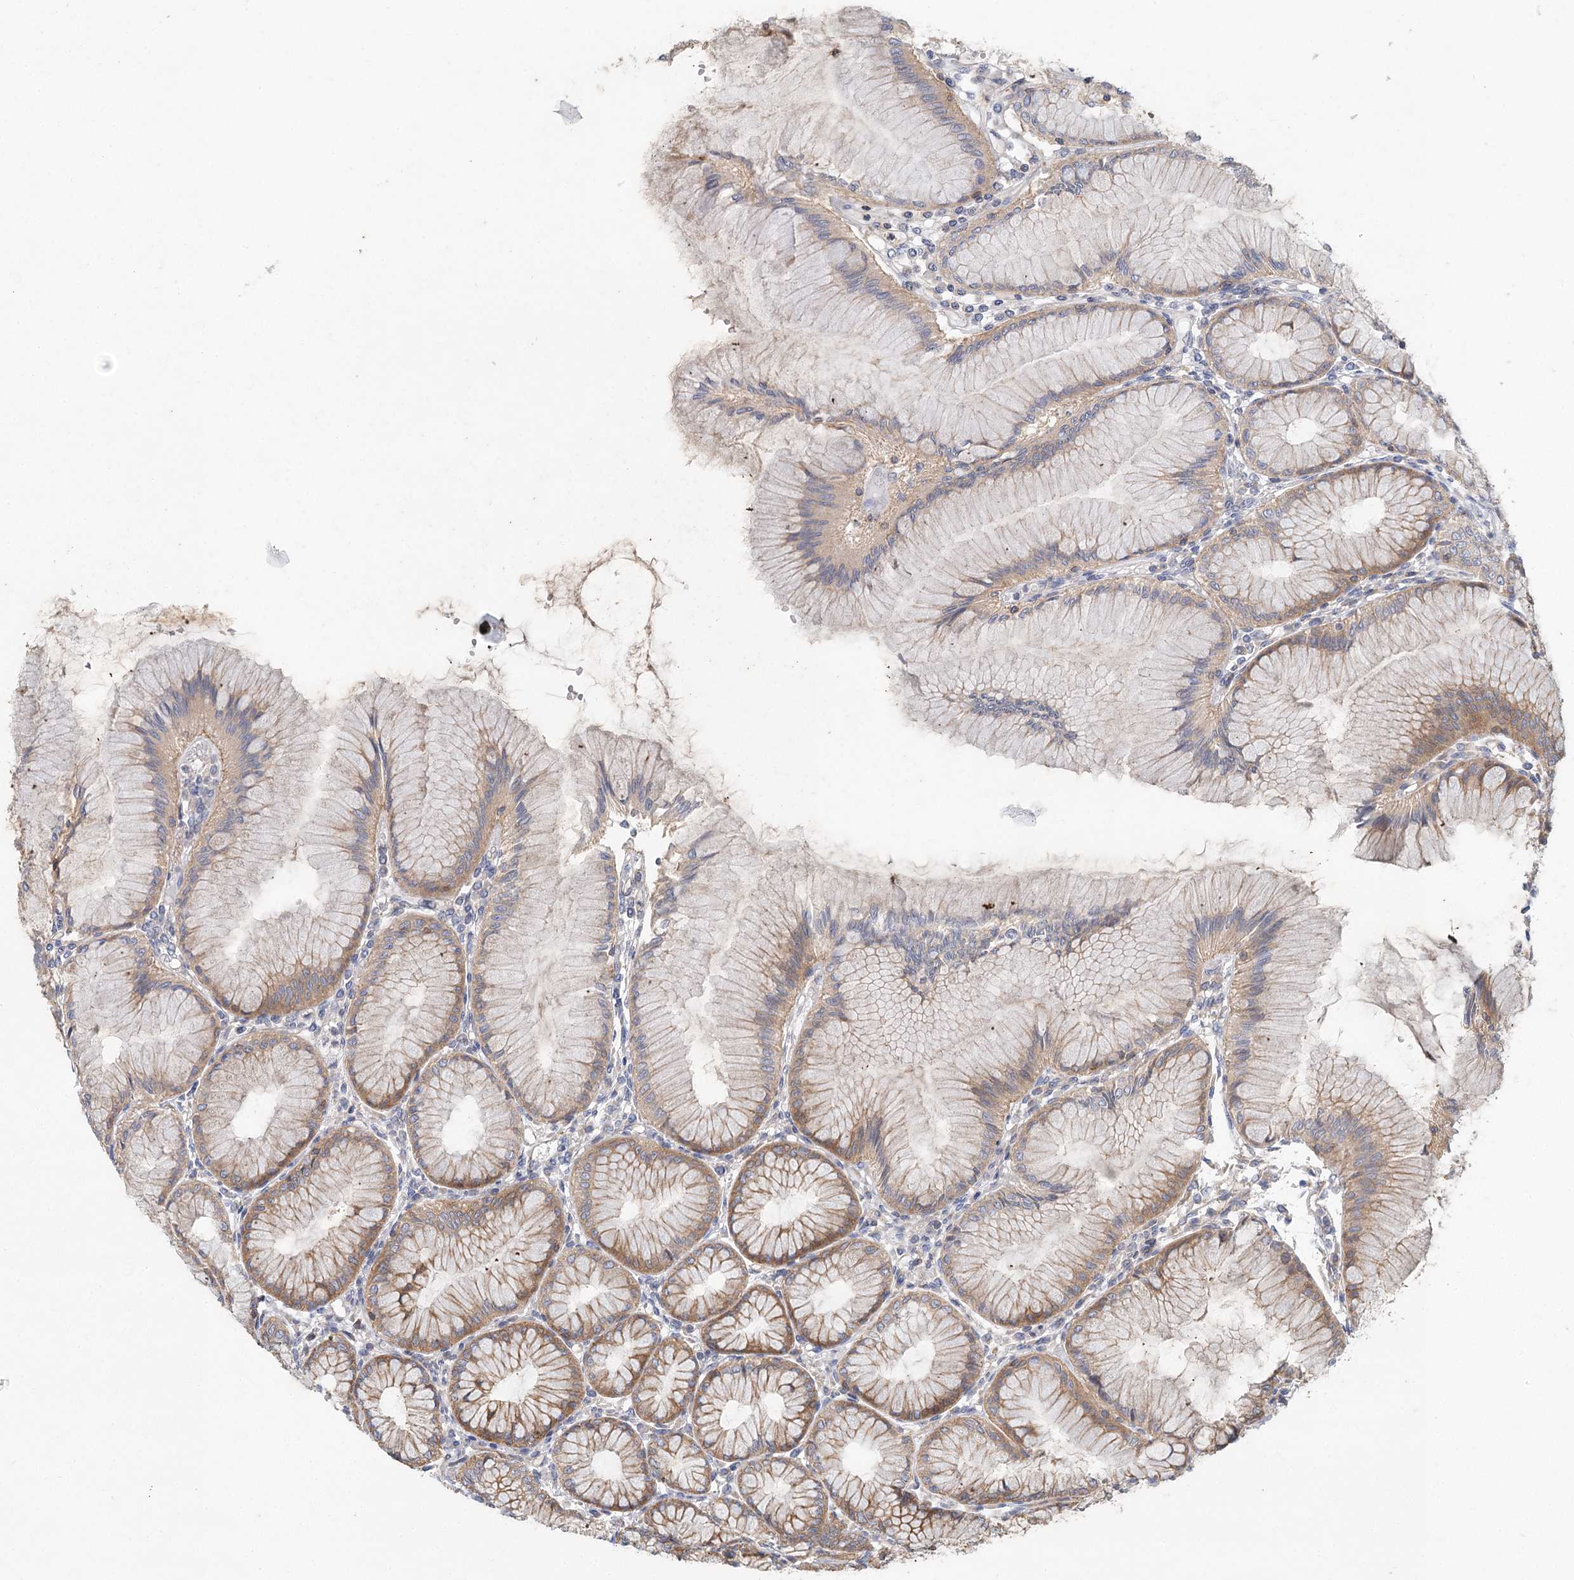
{"staining": {"intensity": "moderate", "quantity": "25%-75%", "location": "cytoplasmic/membranous"}, "tissue": "stomach", "cell_type": "Glandular cells", "image_type": "normal", "snomed": [{"axis": "morphology", "description": "Normal tissue, NOS"}, {"axis": "topography", "description": "Stomach"}], "caption": "Protein expression analysis of unremarkable stomach demonstrates moderate cytoplasmic/membranous positivity in approximately 25%-75% of glandular cells.", "gene": "UMPS", "patient": {"sex": "female", "age": 57}}